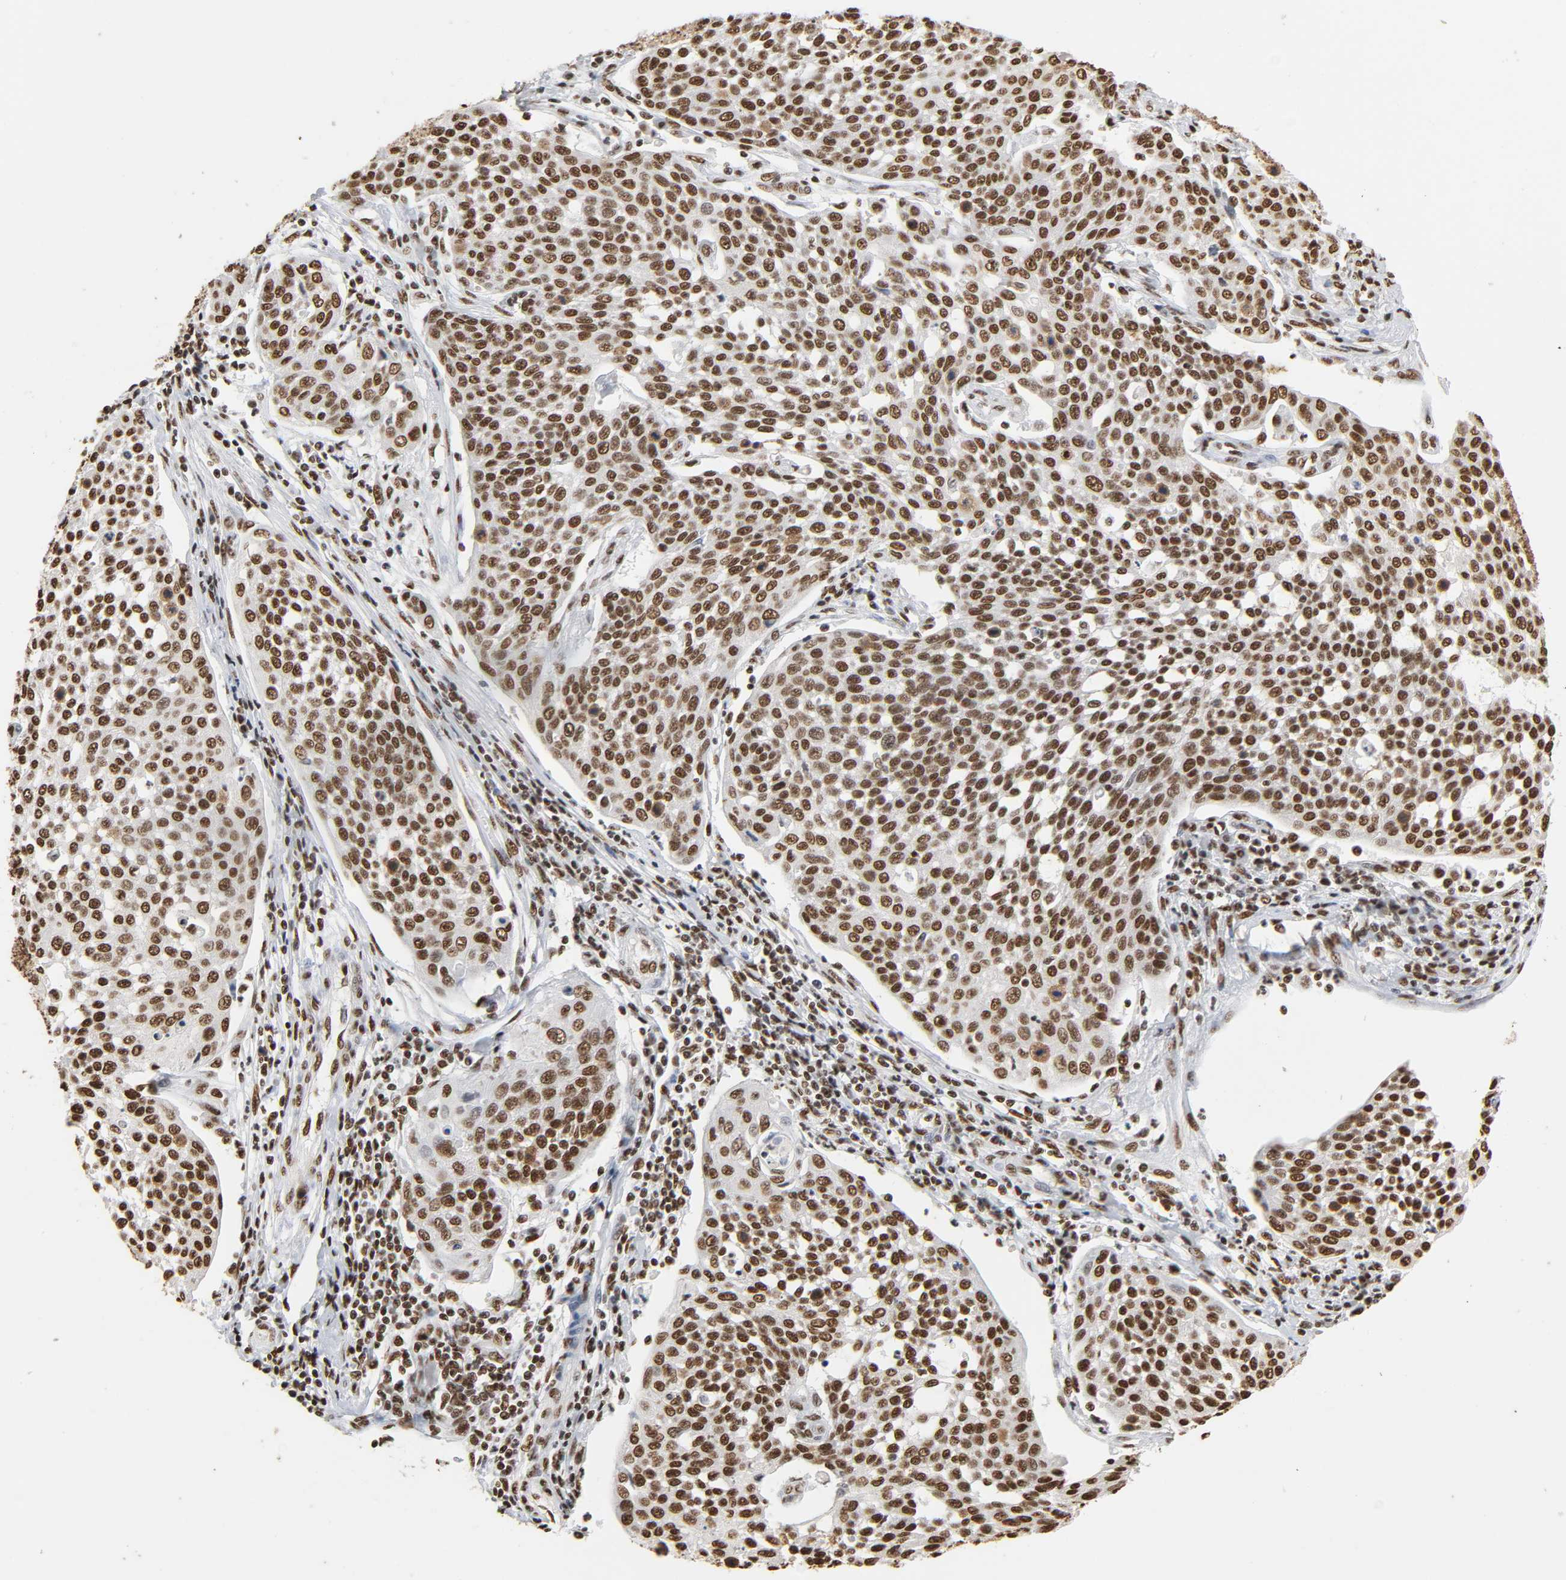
{"staining": {"intensity": "strong", "quantity": ">75%", "location": "nuclear"}, "tissue": "cervical cancer", "cell_type": "Tumor cells", "image_type": "cancer", "snomed": [{"axis": "morphology", "description": "Squamous cell carcinoma, NOS"}, {"axis": "topography", "description": "Cervix"}], "caption": "DAB immunohistochemical staining of human cervical cancer reveals strong nuclear protein positivity in approximately >75% of tumor cells. Using DAB (brown) and hematoxylin (blue) stains, captured at high magnification using brightfield microscopy.", "gene": "HNRNPC", "patient": {"sex": "female", "age": 34}}